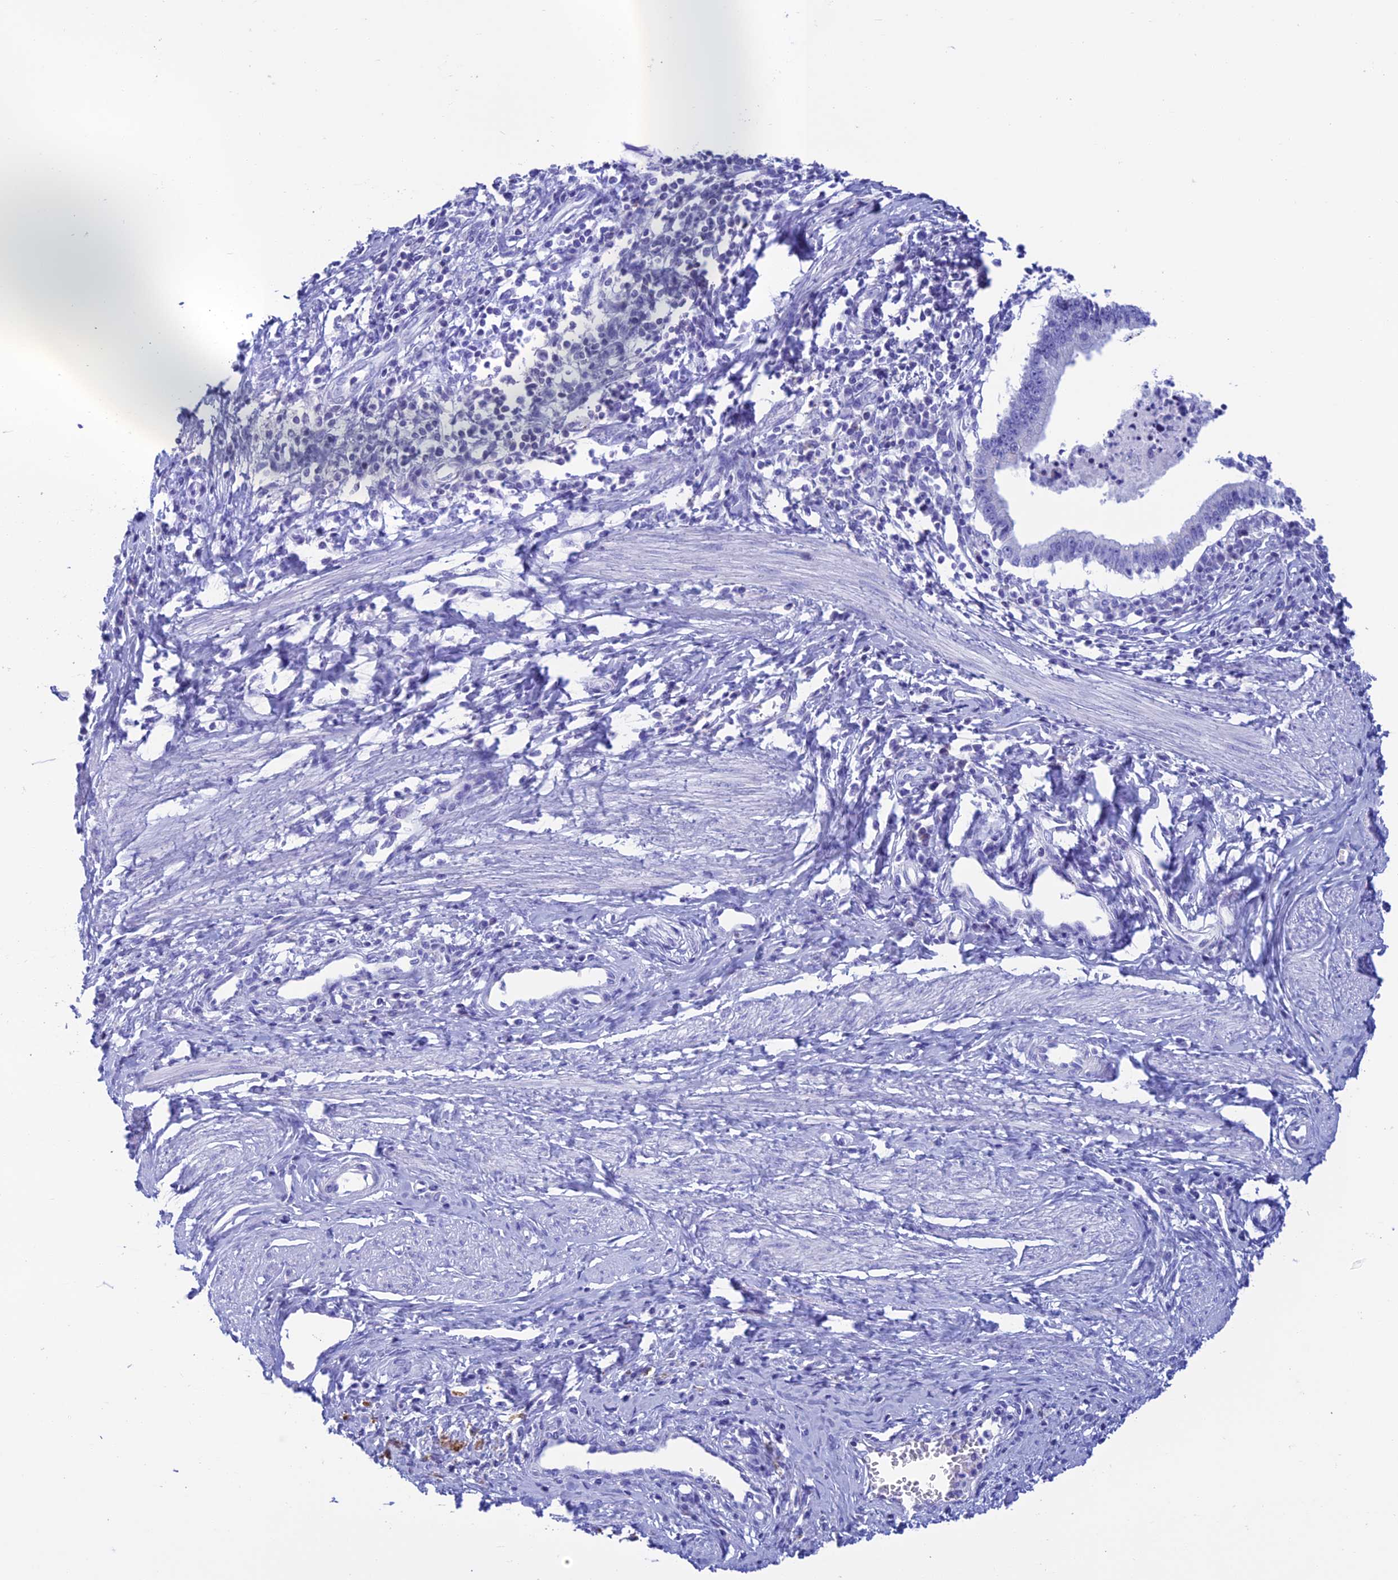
{"staining": {"intensity": "negative", "quantity": "none", "location": "none"}, "tissue": "cervical cancer", "cell_type": "Tumor cells", "image_type": "cancer", "snomed": [{"axis": "morphology", "description": "Adenocarcinoma, NOS"}, {"axis": "topography", "description": "Cervix"}], "caption": "An image of human cervical cancer is negative for staining in tumor cells.", "gene": "NXPE4", "patient": {"sex": "female", "age": 36}}